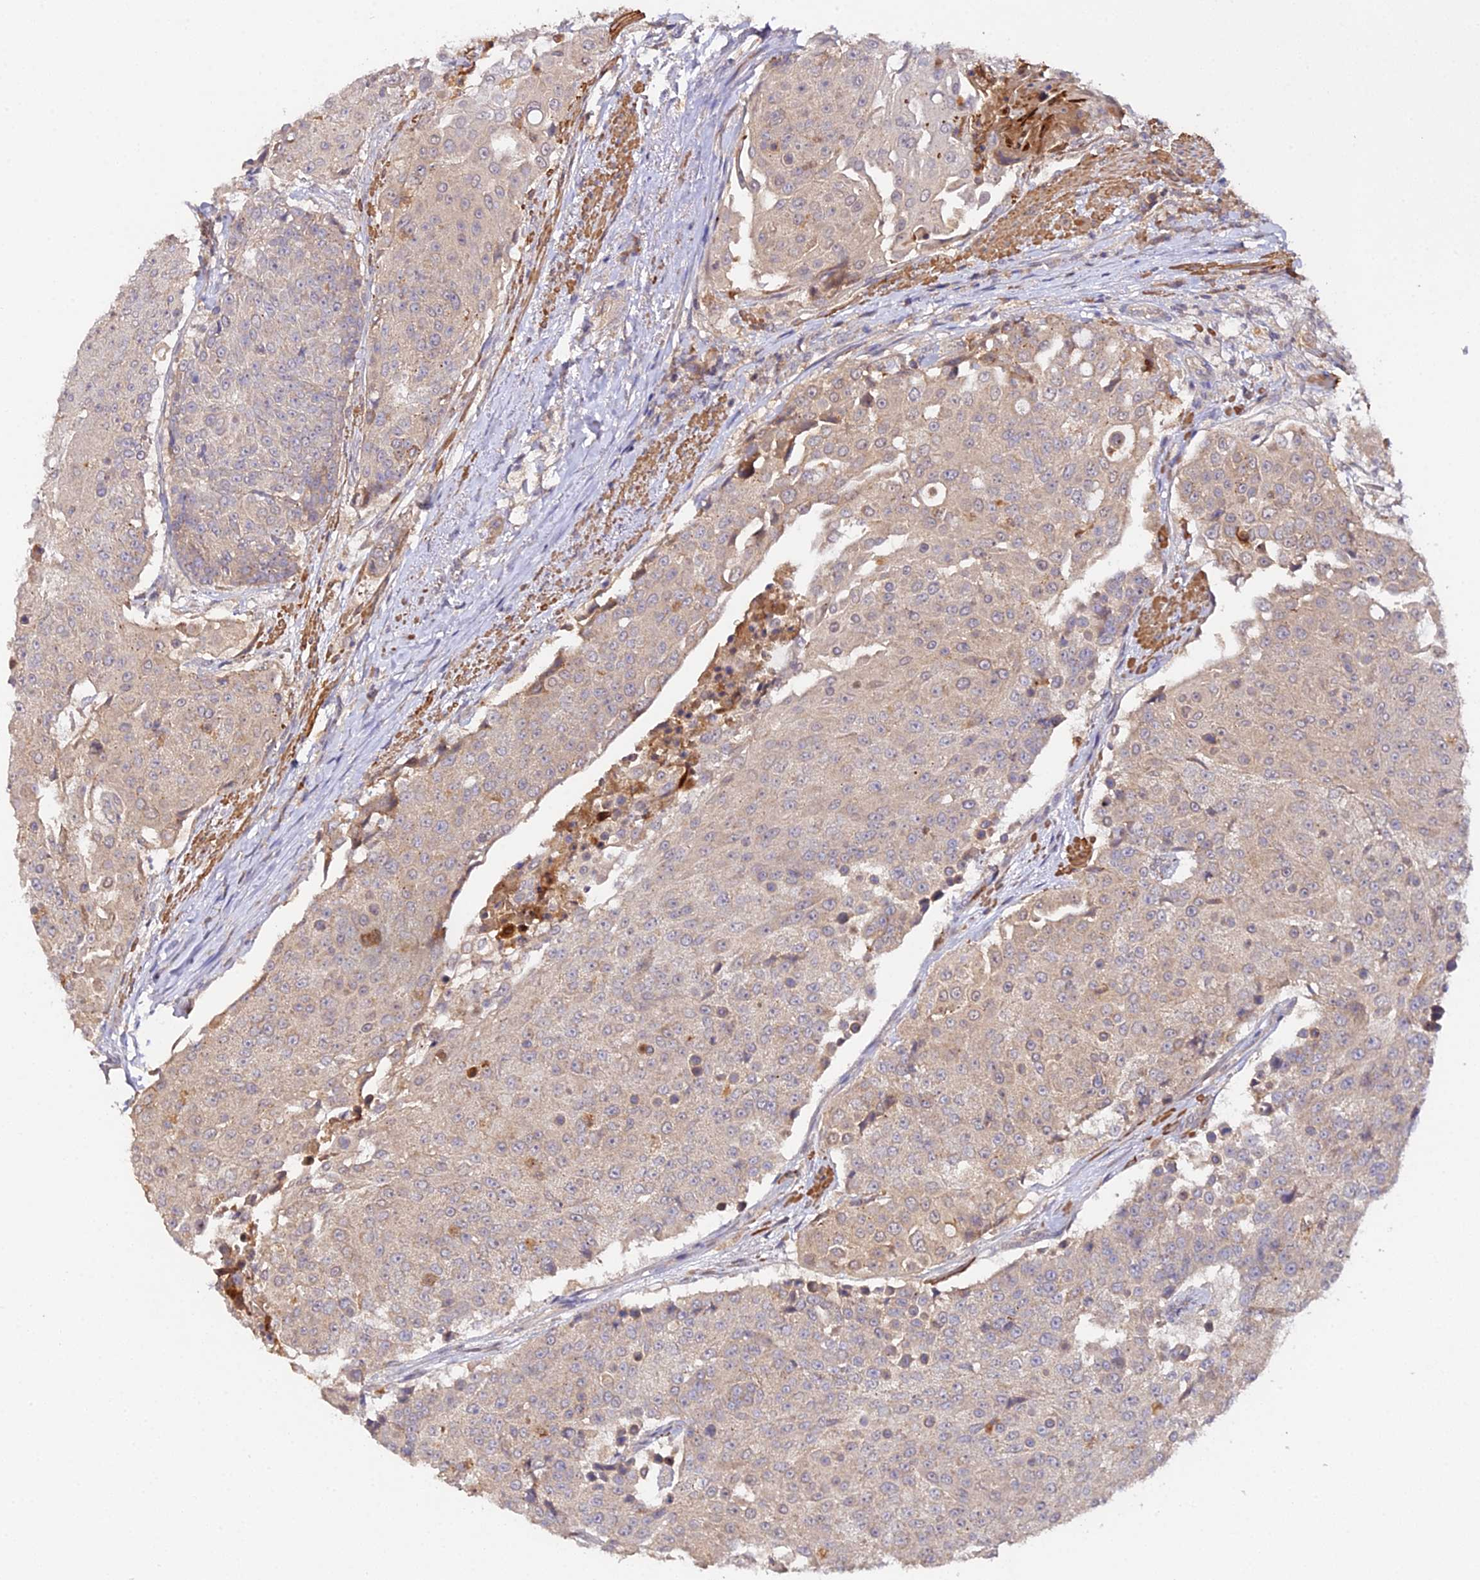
{"staining": {"intensity": "weak", "quantity": "25%-75%", "location": "cytoplasmic/membranous"}, "tissue": "urothelial cancer", "cell_type": "Tumor cells", "image_type": "cancer", "snomed": [{"axis": "morphology", "description": "Urothelial carcinoma, High grade"}, {"axis": "topography", "description": "Urinary bladder"}], "caption": "Urothelial cancer stained with immunohistochemistry demonstrates weak cytoplasmic/membranous expression in approximately 25%-75% of tumor cells. (Stains: DAB in brown, nuclei in blue, Microscopy: brightfield microscopy at high magnification).", "gene": "TRIM26", "patient": {"sex": "female", "age": 63}}